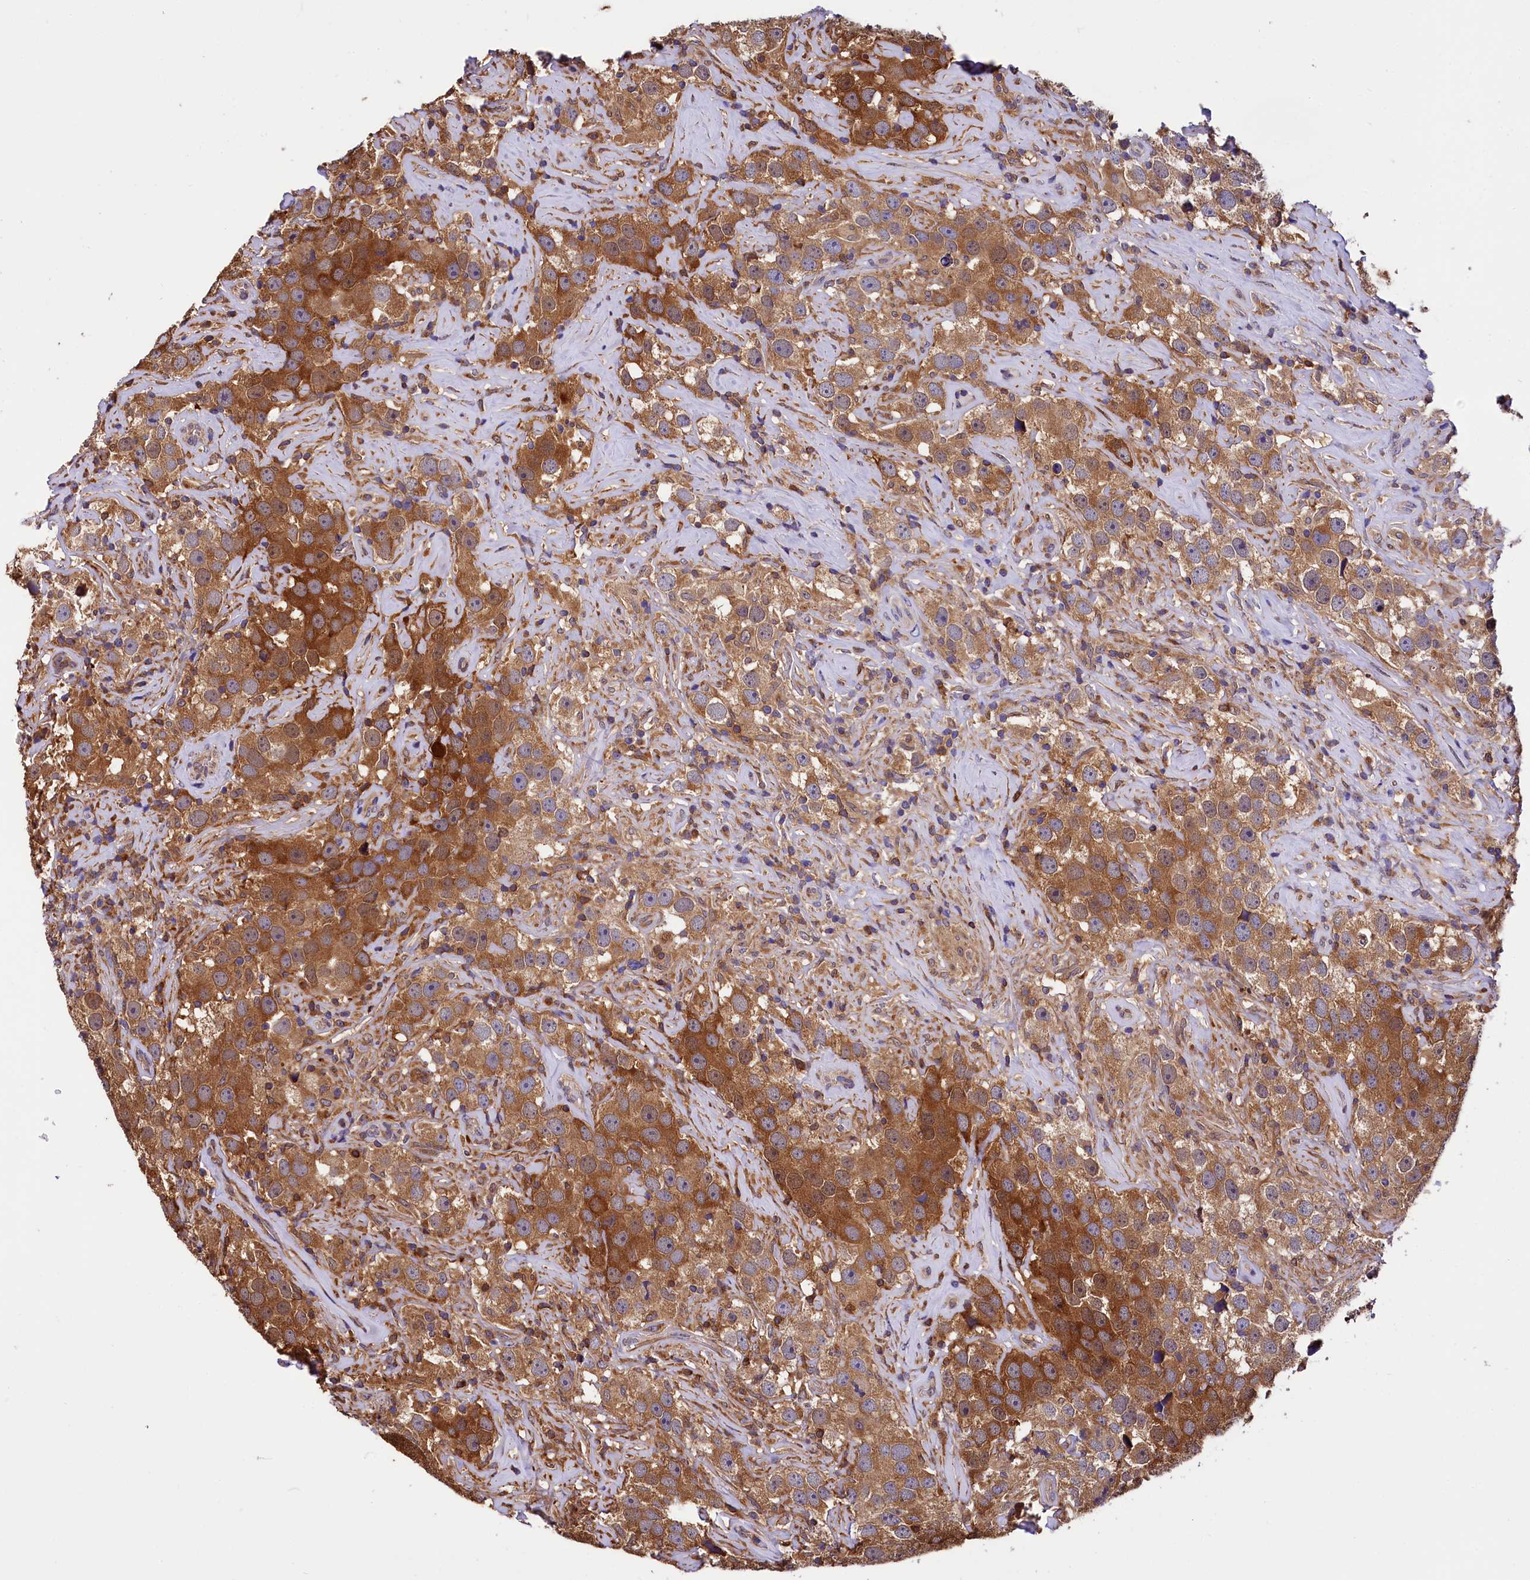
{"staining": {"intensity": "moderate", "quantity": ">75%", "location": "cytoplasmic/membranous"}, "tissue": "testis cancer", "cell_type": "Tumor cells", "image_type": "cancer", "snomed": [{"axis": "morphology", "description": "Seminoma, NOS"}, {"axis": "topography", "description": "Testis"}], "caption": "Immunohistochemistry (IHC) image of neoplastic tissue: human testis cancer stained using immunohistochemistry exhibits medium levels of moderate protein expression localized specifically in the cytoplasmic/membranous of tumor cells, appearing as a cytoplasmic/membranous brown color.", "gene": "TASOR2", "patient": {"sex": "male", "age": 49}}